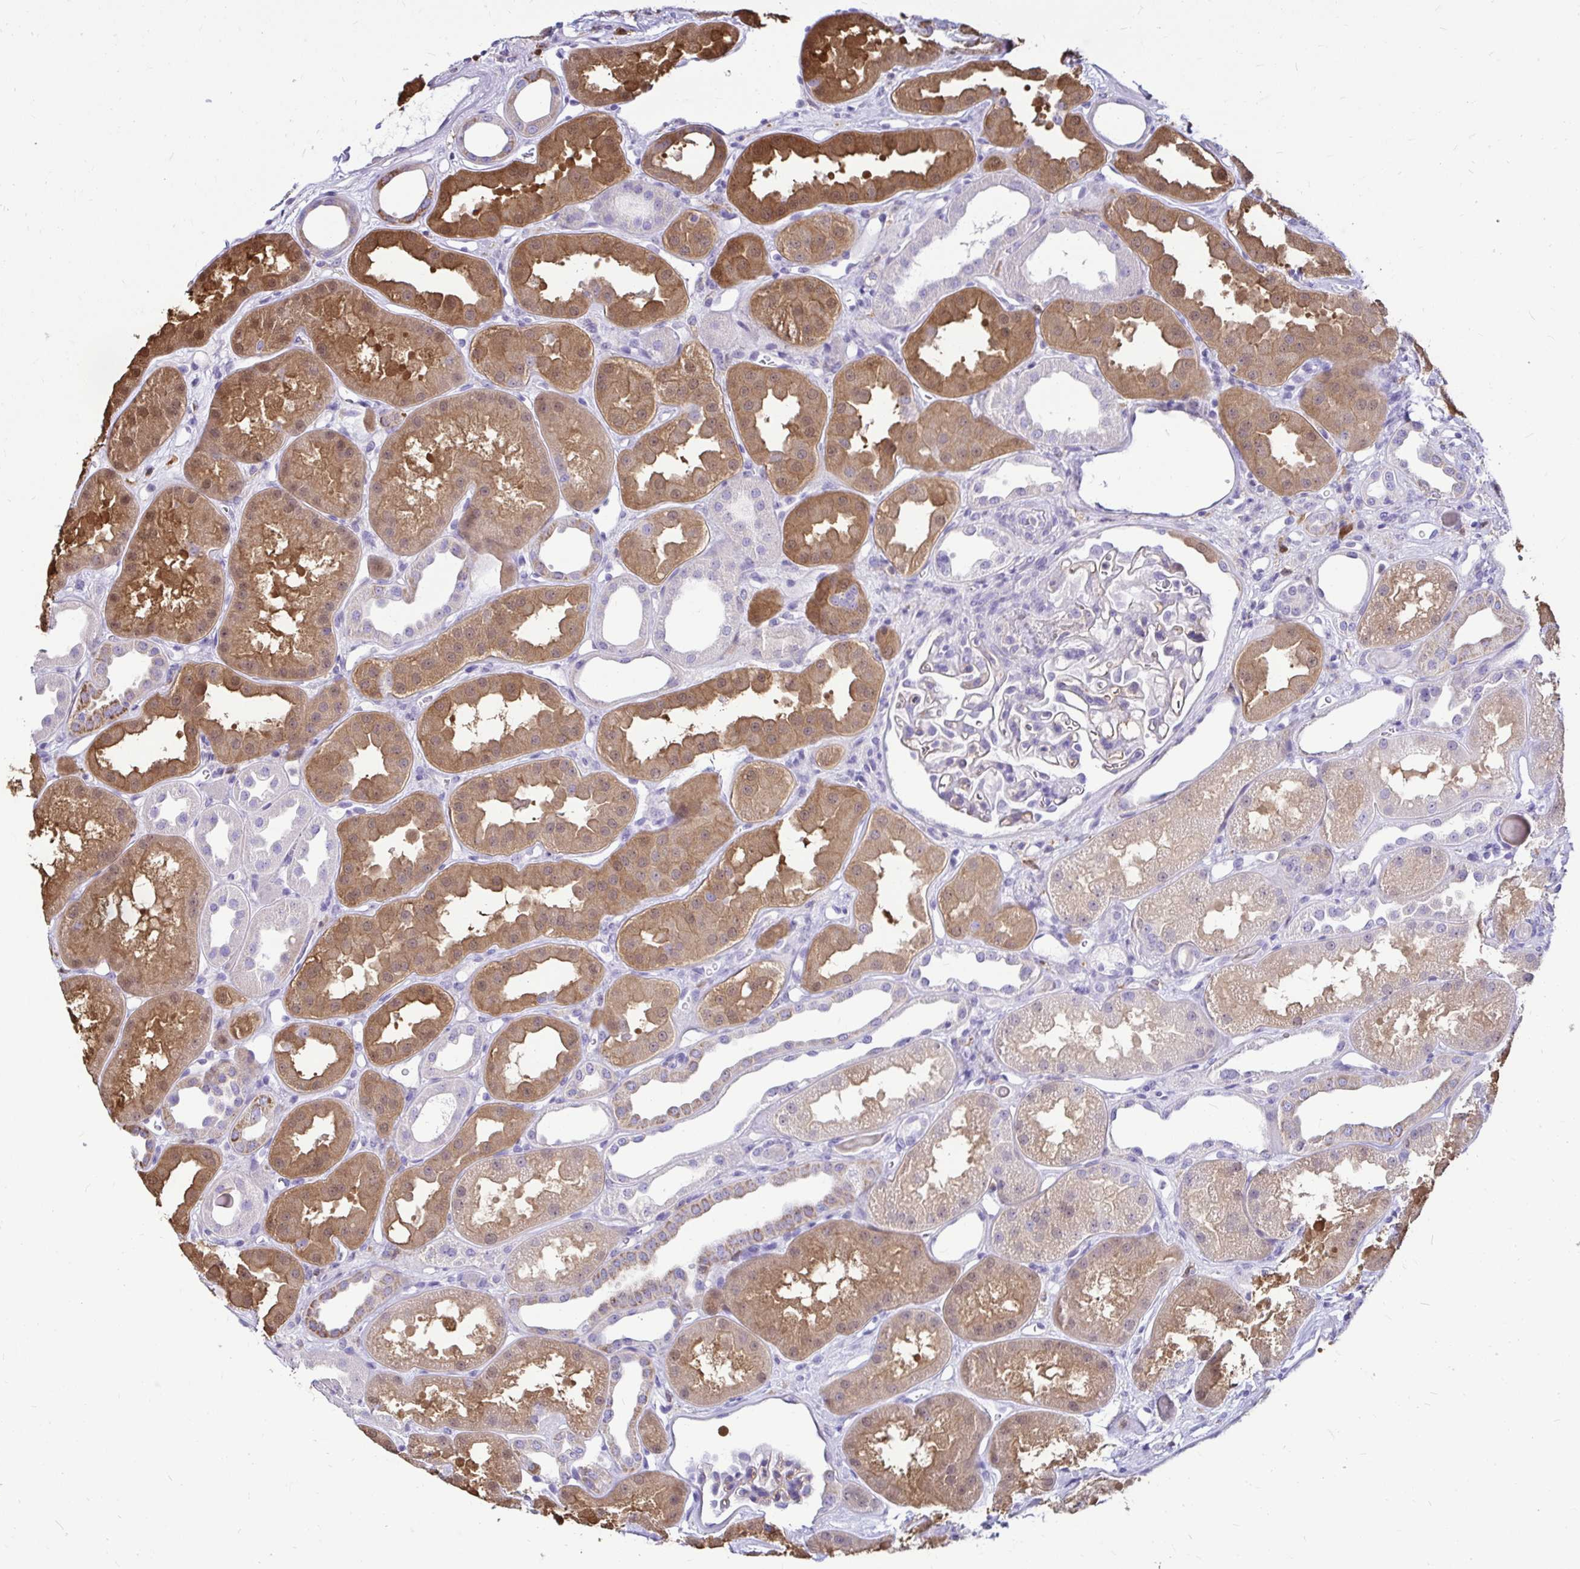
{"staining": {"intensity": "negative", "quantity": "none", "location": "none"}, "tissue": "kidney", "cell_type": "Cells in glomeruli", "image_type": "normal", "snomed": [{"axis": "morphology", "description": "Normal tissue, NOS"}, {"axis": "topography", "description": "Kidney"}], "caption": "A micrograph of kidney stained for a protein exhibits no brown staining in cells in glomeruli.", "gene": "IDH1", "patient": {"sex": "male", "age": 61}}